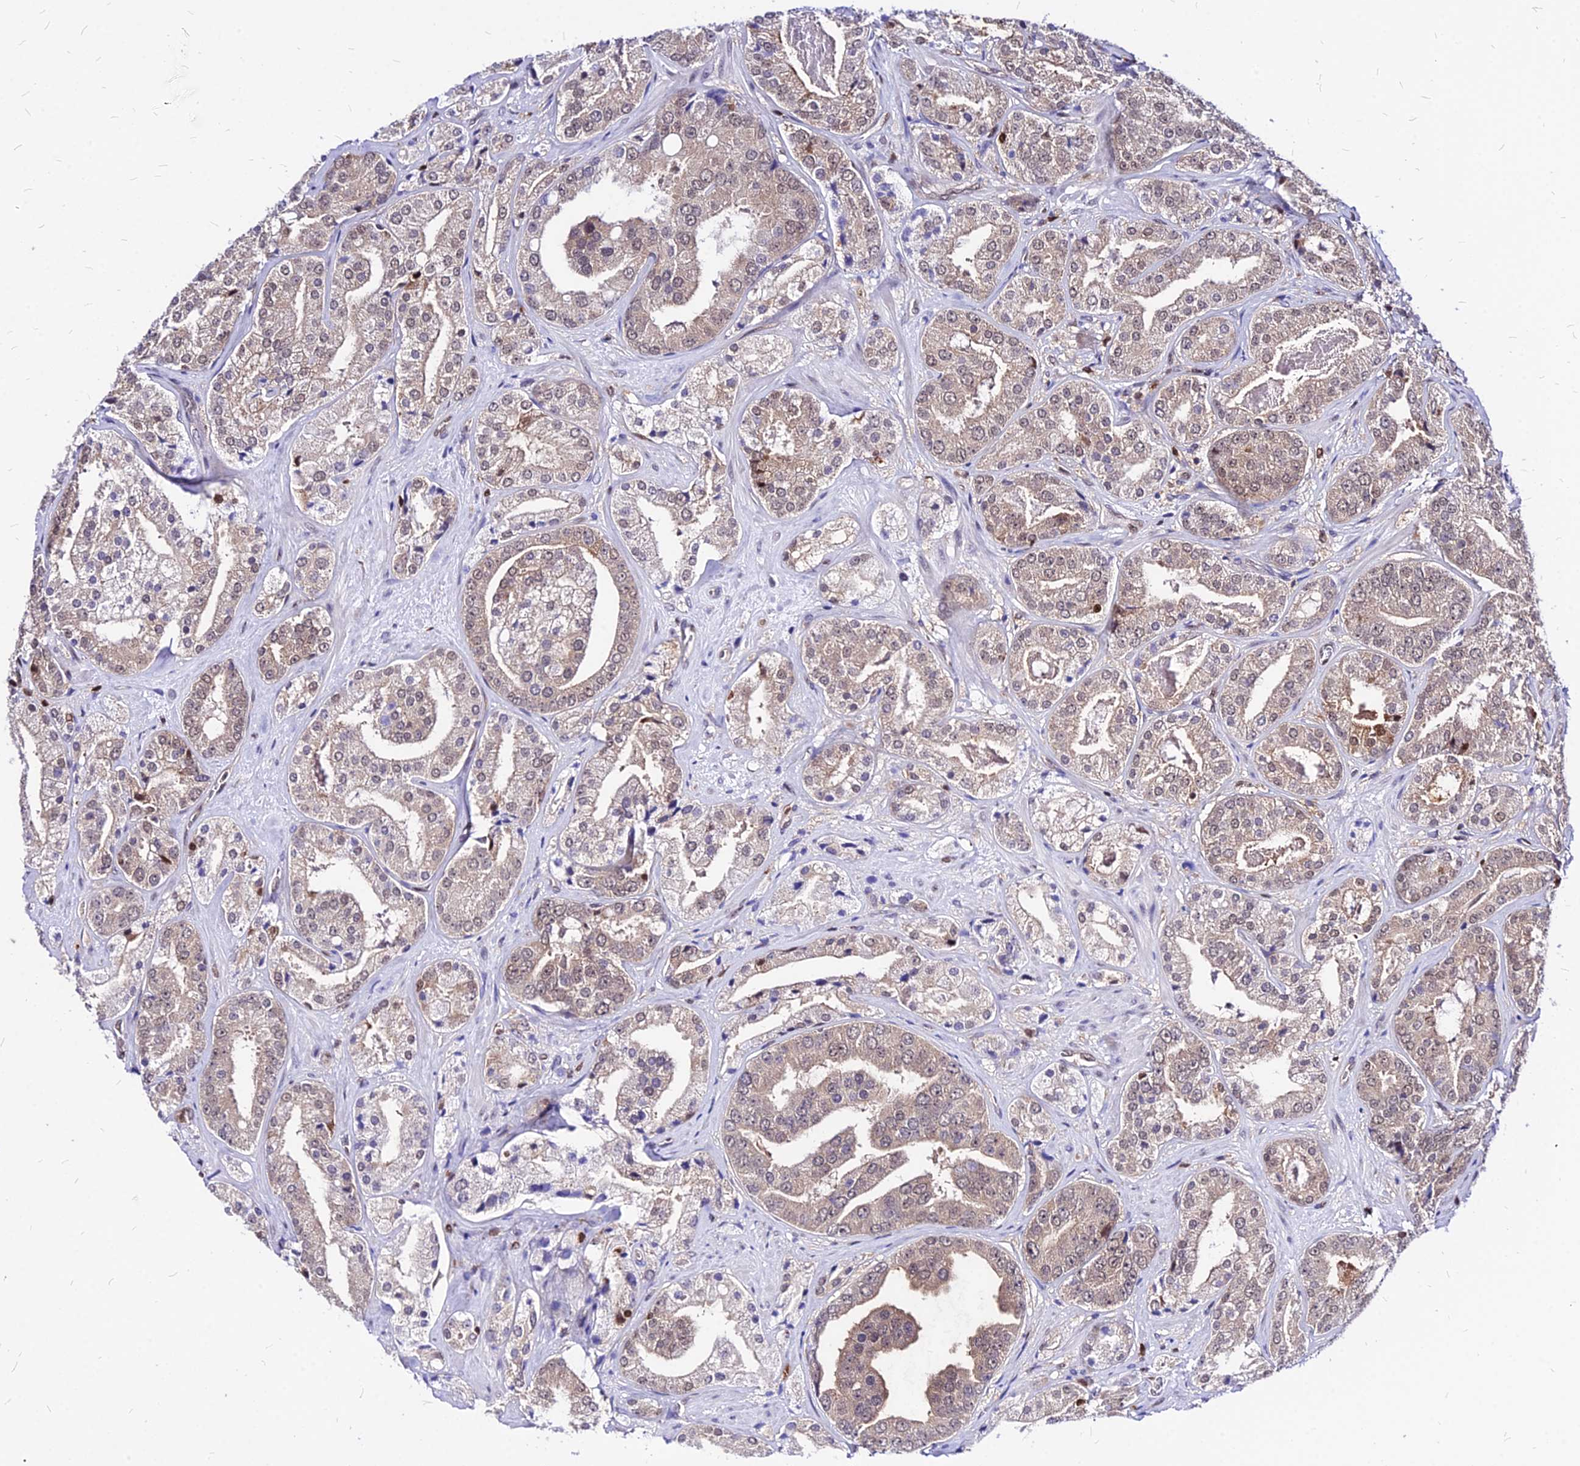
{"staining": {"intensity": "weak", "quantity": ">75%", "location": "nuclear"}, "tissue": "prostate cancer", "cell_type": "Tumor cells", "image_type": "cancer", "snomed": [{"axis": "morphology", "description": "Adenocarcinoma, High grade"}, {"axis": "topography", "description": "Prostate"}], "caption": "Immunohistochemical staining of prostate adenocarcinoma (high-grade) exhibits weak nuclear protein staining in about >75% of tumor cells.", "gene": "PAXX", "patient": {"sex": "male", "age": 63}}